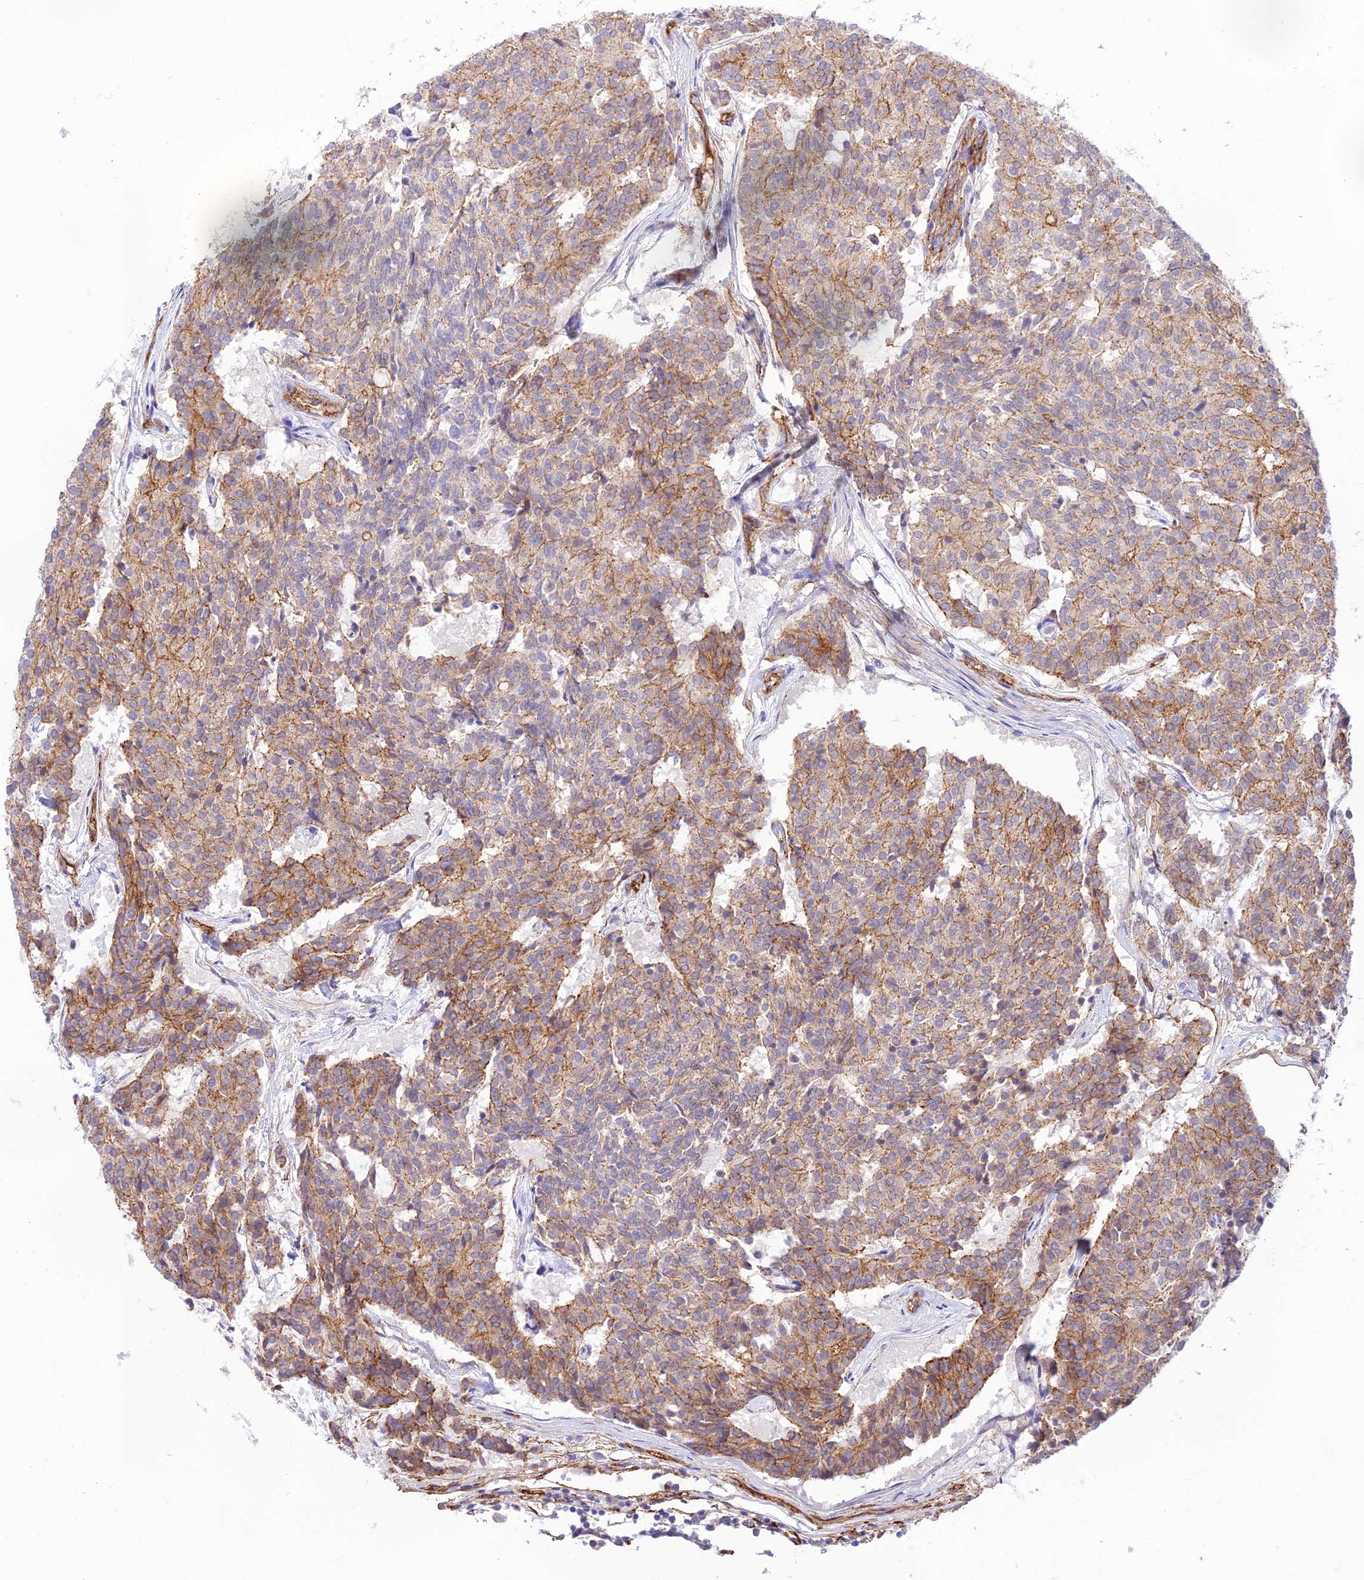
{"staining": {"intensity": "moderate", "quantity": "25%-75%", "location": "cytoplasmic/membranous"}, "tissue": "carcinoid", "cell_type": "Tumor cells", "image_type": "cancer", "snomed": [{"axis": "morphology", "description": "Carcinoid, malignant, NOS"}, {"axis": "topography", "description": "Pancreas"}], "caption": "This image displays immunohistochemistry staining of carcinoid, with medium moderate cytoplasmic/membranous staining in about 25%-75% of tumor cells.", "gene": "YPEL5", "patient": {"sex": "female", "age": 54}}